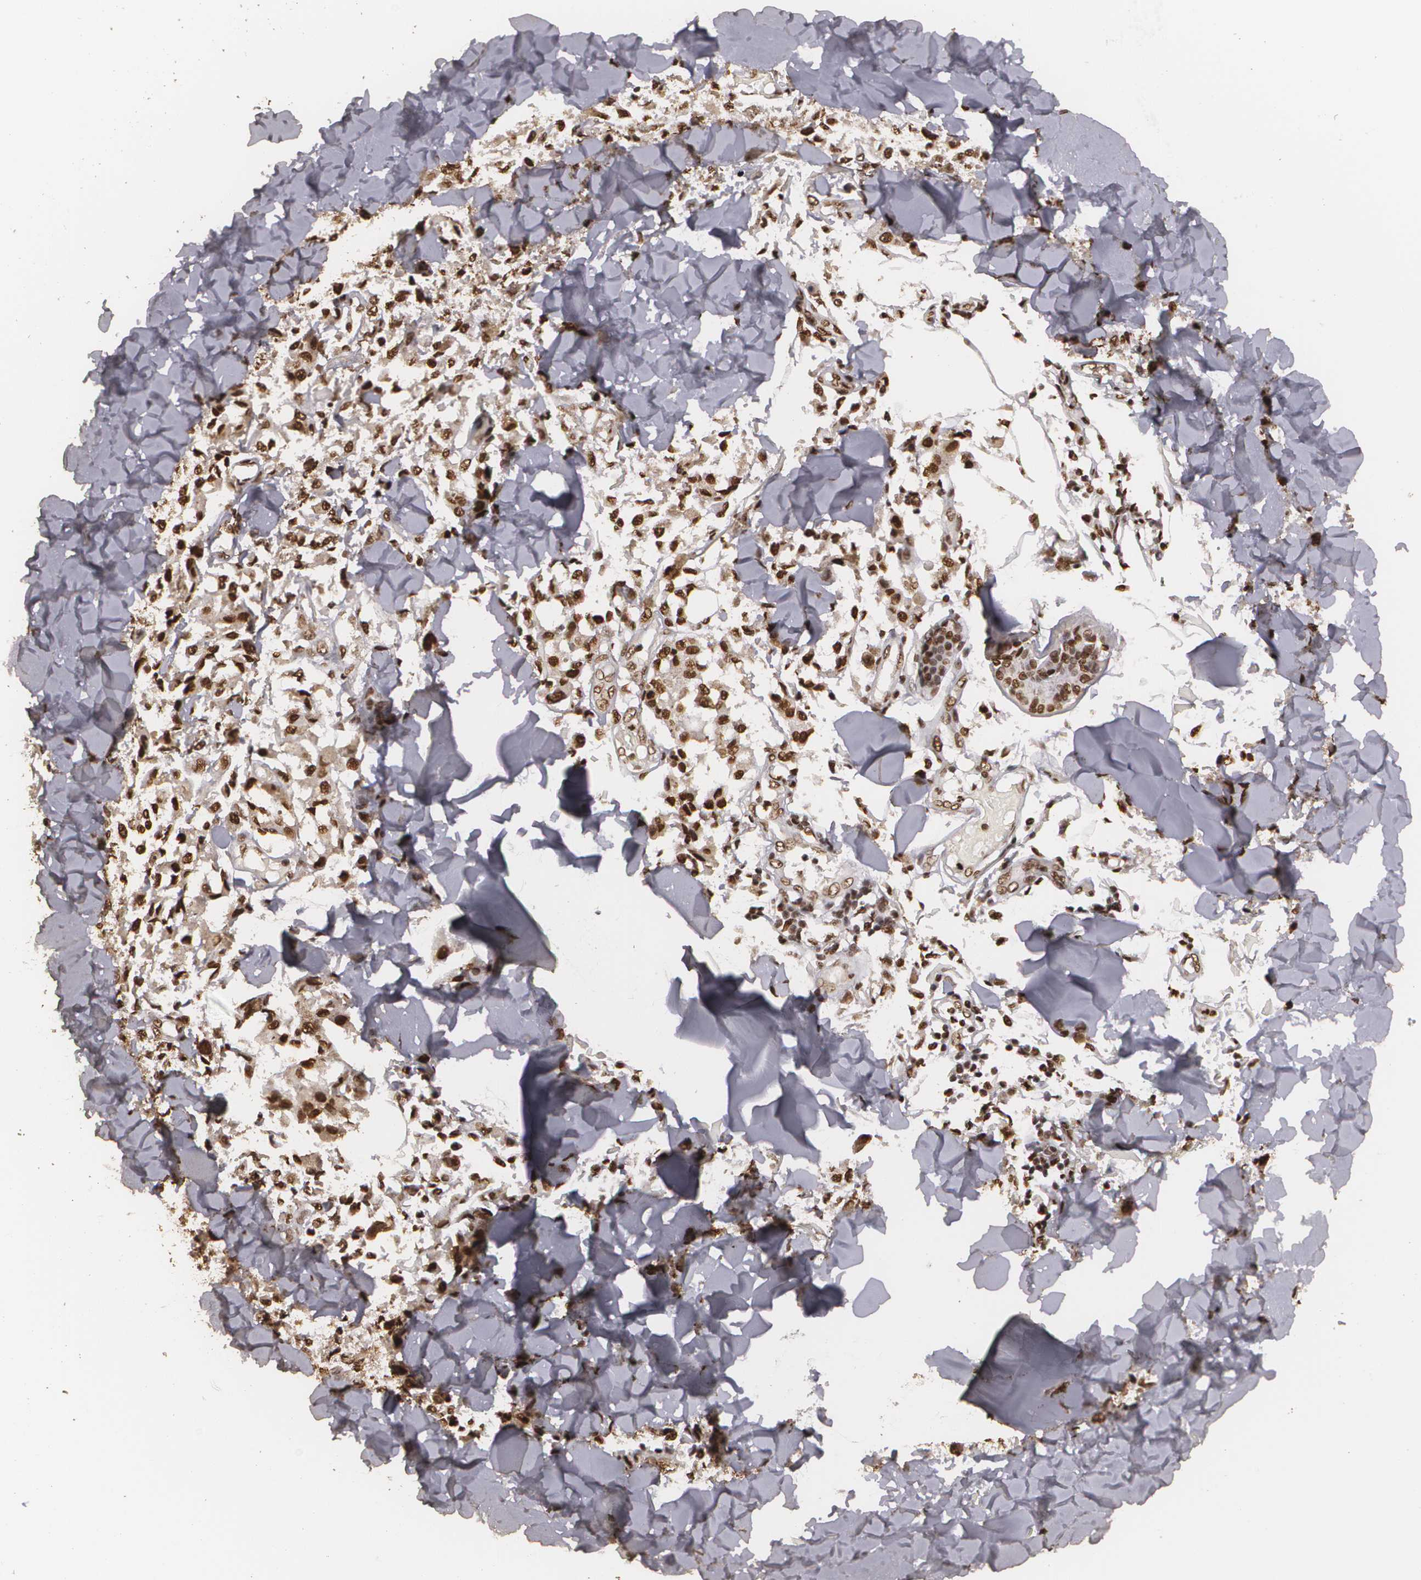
{"staining": {"intensity": "strong", "quantity": ">75%", "location": "cytoplasmic/membranous,nuclear"}, "tissue": "melanoma", "cell_type": "Tumor cells", "image_type": "cancer", "snomed": [{"axis": "morphology", "description": "Malignant melanoma, NOS"}, {"axis": "topography", "description": "Skin"}], "caption": "A brown stain shows strong cytoplasmic/membranous and nuclear expression of a protein in human melanoma tumor cells.", "gene": "RCOR1", "patient": {"sex": "female", "age": 64}}